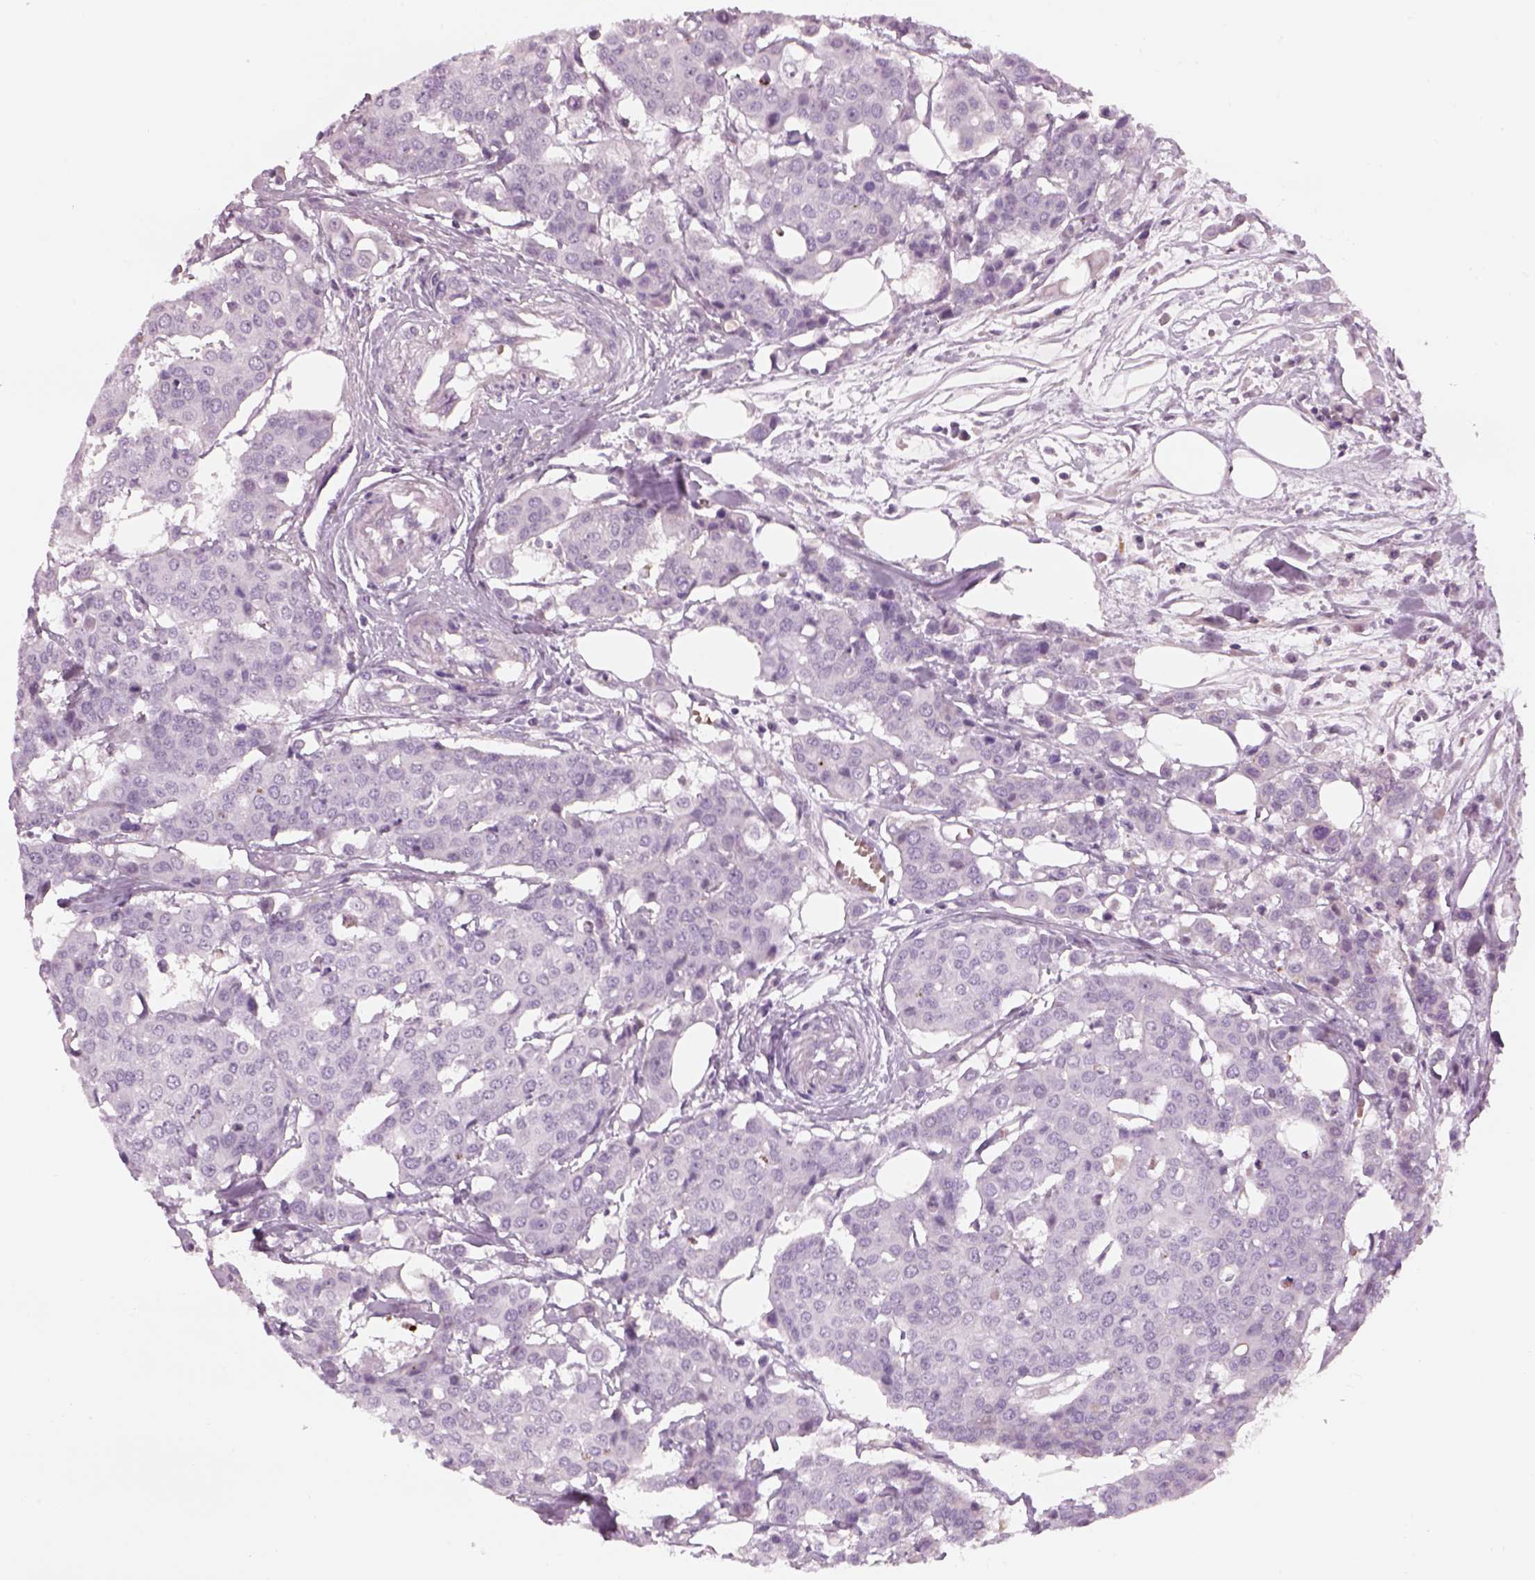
{"staining": {"intensity": "negative", "quantity": "none", "location": "none"}, "tissue": "carcinoid", "cell_type": "Tumor cells", "image_type": "cancer", "snomed": [{"axis": "morphology", "description": "Carcinoid, malignant, NOS"}, {"axis": "topography", "description": "Colon"}], "caption": "This is a micrograph of immunohistochemistry staining of carcinoid (malignant), which shows no staining in tumor cells.", "gene": "PABPC1L2B", "patient": {"sex": "male", "age": 81}}